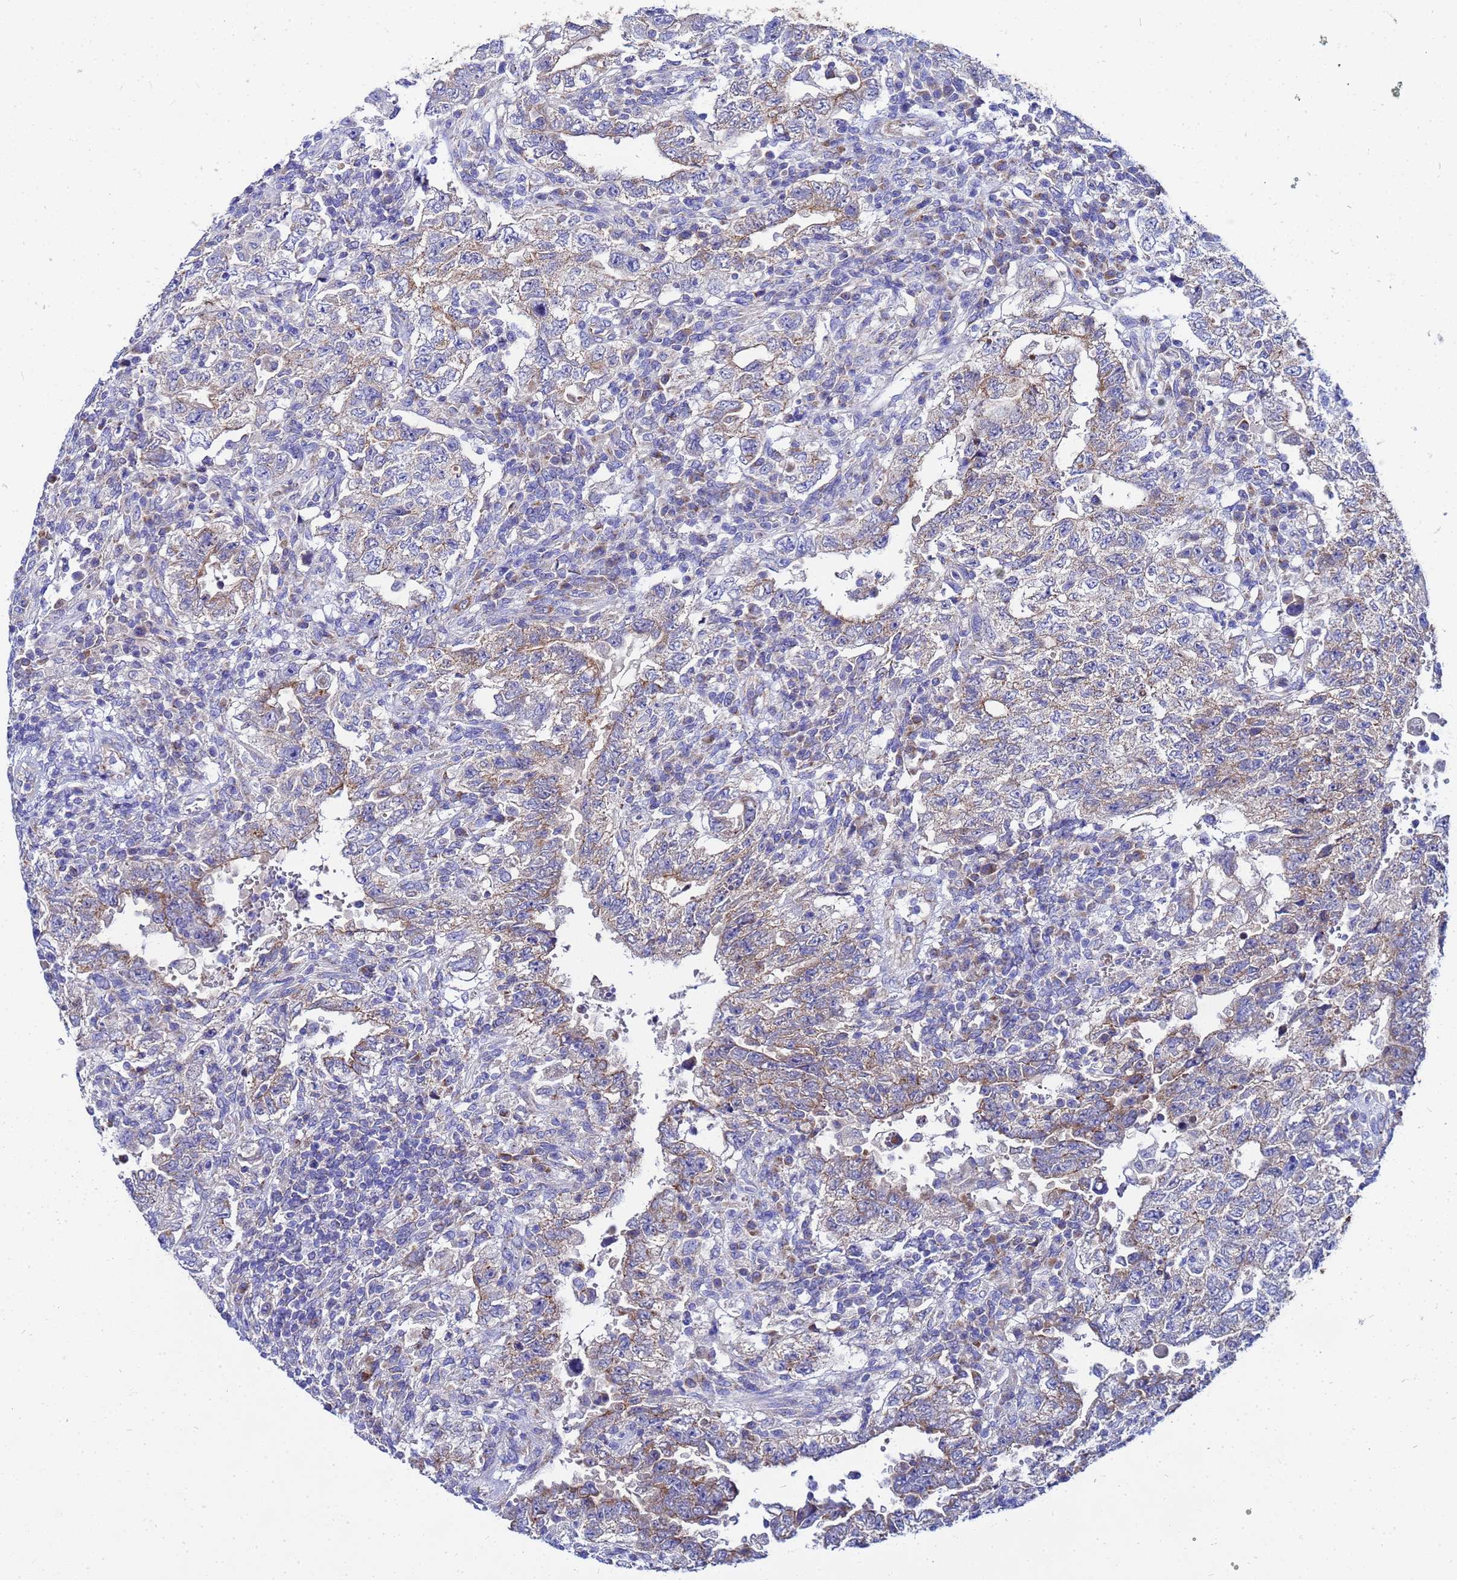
{"staining": {"intensity": "weak", "quantity": "25%-75%", "location": "cytoplasmic/membranous"}, "tissue": "testis cancer", "cell_type": "Tumor cells", "image_type": "cancer", "snomed": [{"axis": "morphology", "description": "Carcinoma, Embryonal, NOS"}, {"axis": "topography", "description": "Testis"}], "caption": "A brown stain highlights weak cytoplasmic/membranous expression of a protein in human testis embryonal carcinoma tumor cells.", "gene": "FAHD2A", "patient": {"sex": "male", "age": 26}}